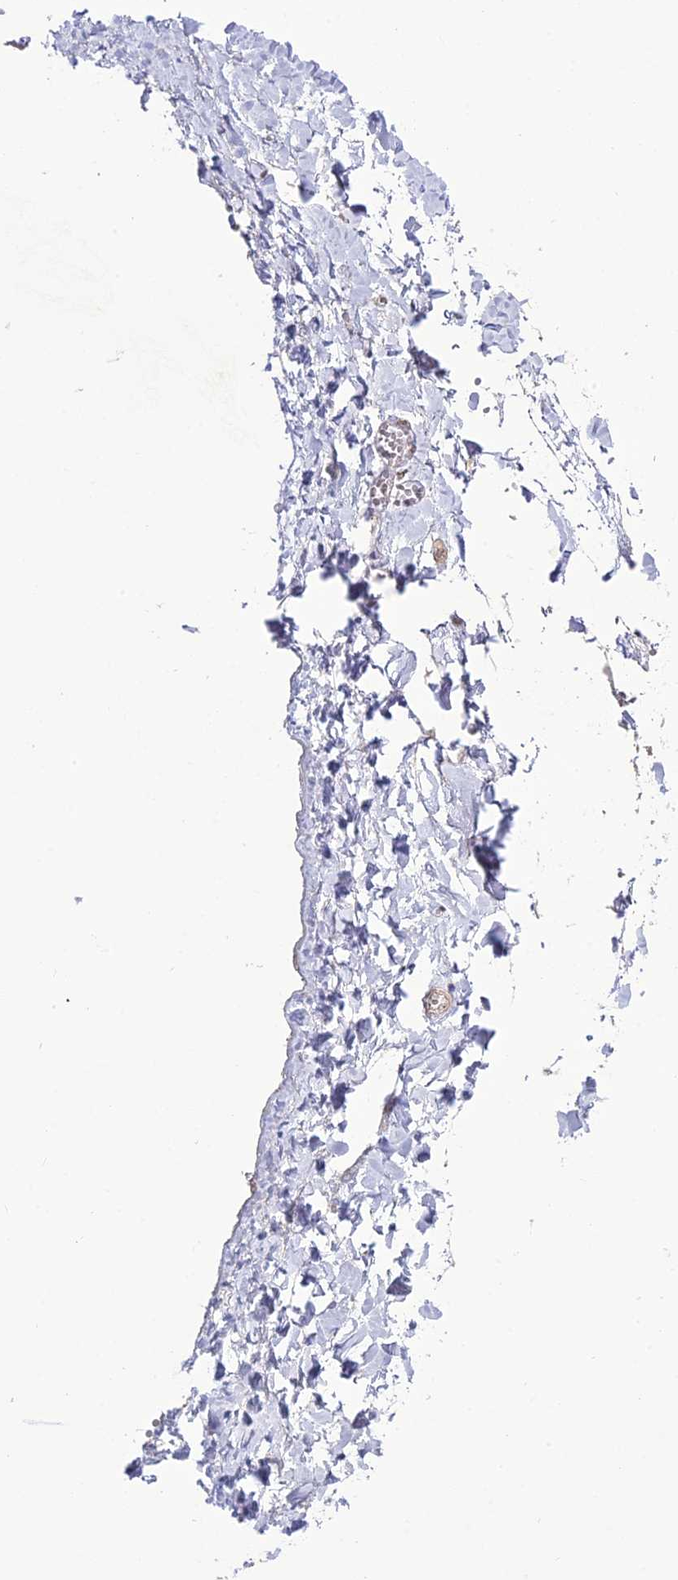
{"staining": {"intensity": "negative", "quantity": "none", "location": "none"}, "tissue": "adipose tissue", "cell_type": "Adipocytes", "image_type": "normal", "snomed": [{"axis": "morphology", "description": "Normal tissue, NOS"}, {"axis": "topography", "description": "Gallbladder"}, {"axis": "topography", "description": "Peripheral nerve tissue"}], "caption": "Adipocytes show no significant expression in unremarkable adipose tissue.", "gene": "BHMT2", "patient": {"sex": "male", "age": 38}}